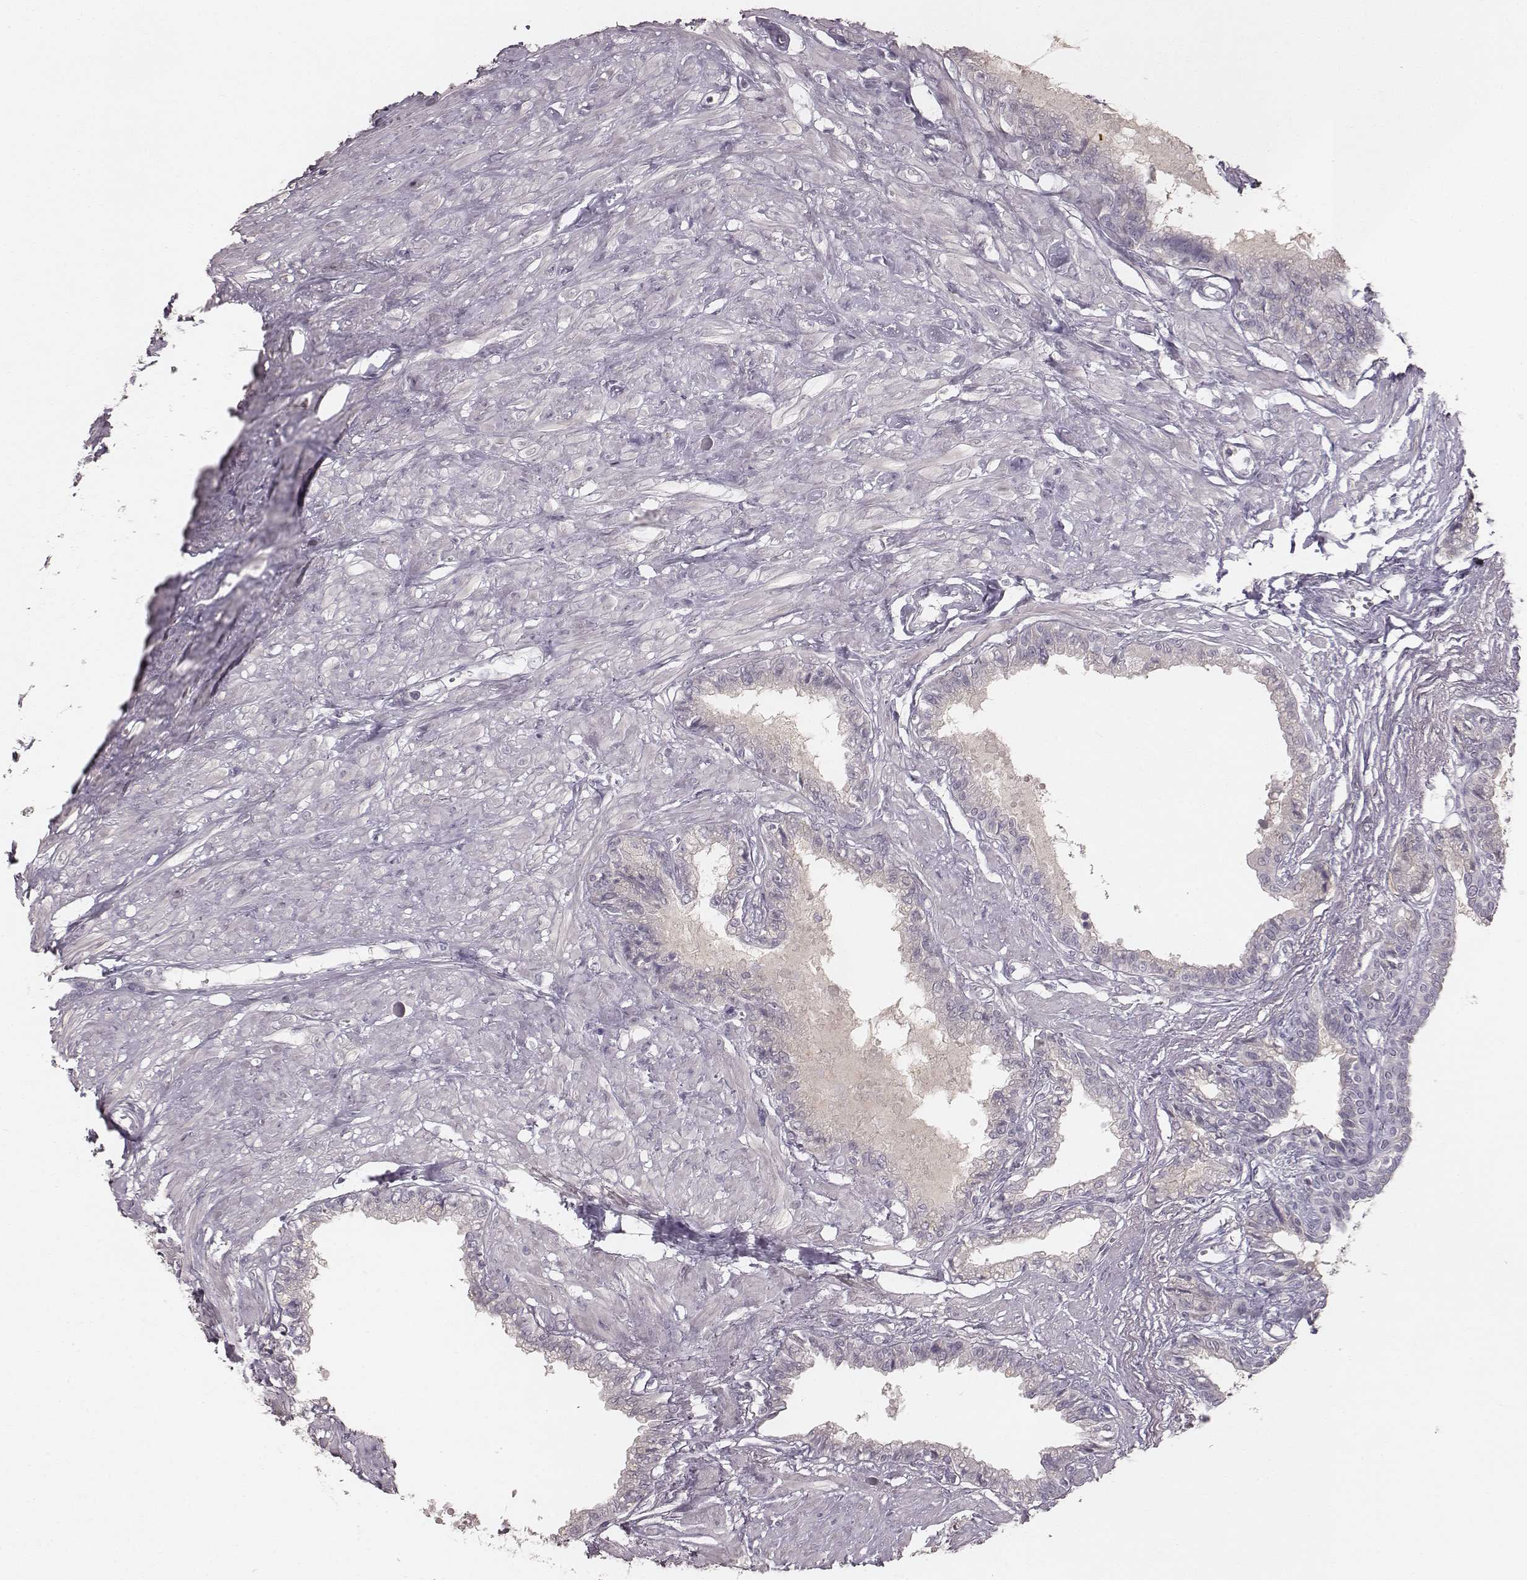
{"staining": {"intensity": "negative", "quantity": "none", "location": "none"}, "tissue": "seminal vesicle", "cell_type": "Glandular cells", "image_type": "normal", "snomed": [{"axis": "morphology", "description": "Normal tissue, NOS"}, {"axis": "morphology", "description": "Urothelial carcinoma, NOS"}, {"axis": "topography", "description": "Urinary bladder"}, {"axis": "topography", "description": "Seminal veicle"}], "caption": "IHC image of benign human seminal vesicle stained for a protein (brown), which reveals no positivity in glandular cells. (DAB (3,3'-diaminobenzidine) immunohistochemistry with hematoxylin counter stain).", "gene": "LY6K", "patient": {"sex": "male", "age": 76}}